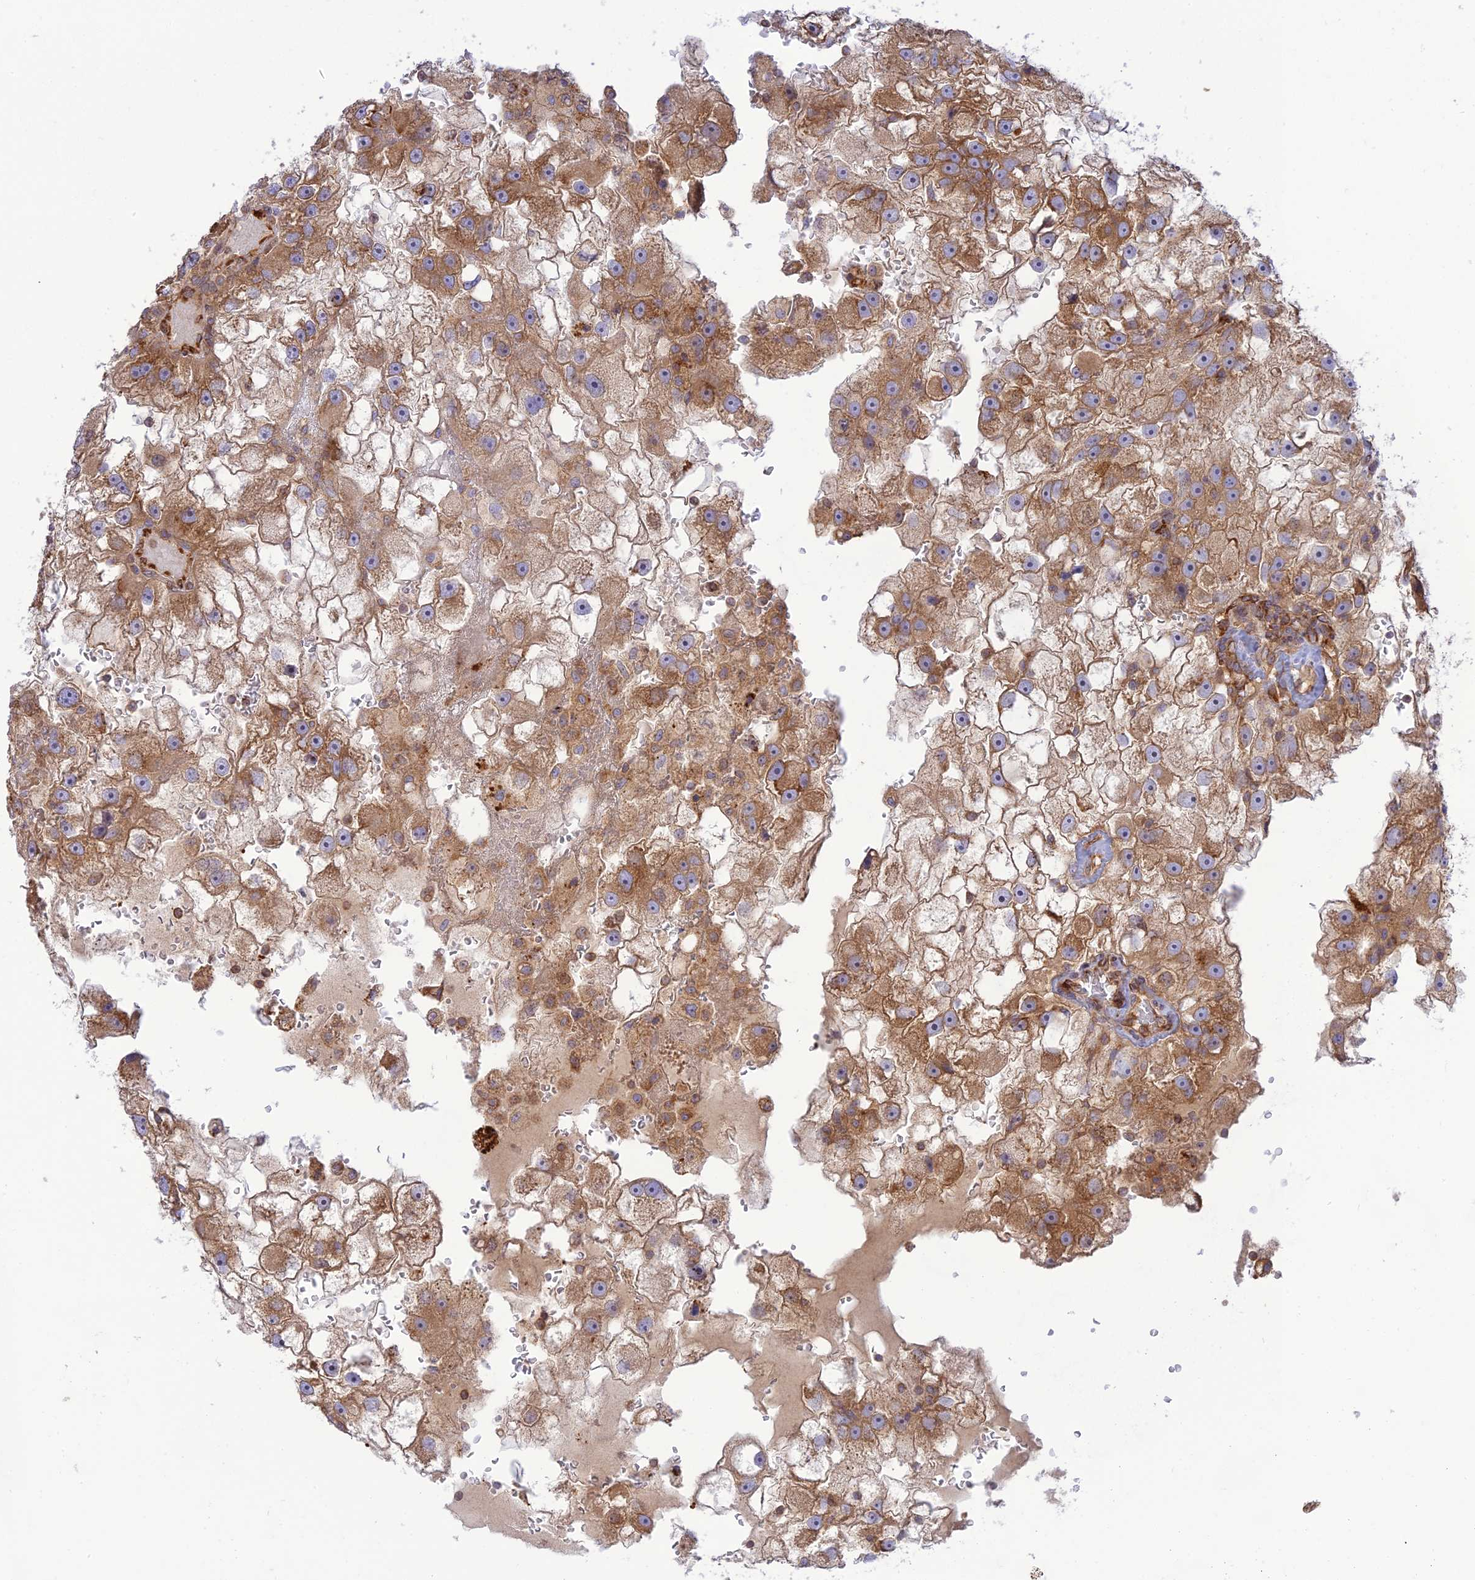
{"staining": {"intensity": "moderate", "quantity": ">75%", "location": "cytoplasmic/membranous"}, "tissue": "renal cancer", "cell_type": "Tumor cells", "image_type": "cancer", "snomed": [{"axis": "morphology", "description": "Adenocarcinoma, NOS"}, {"axis": "topography", "description": "Kidney"}], "caption": "This is an image of immunohistochemistry staining of renal adenocarcinoma, which shows moderate staining in the cytoplasmic/membranous of tumor cells.", "gene": "PIMREG", "patient": {"sex": "male", "age": 63}}